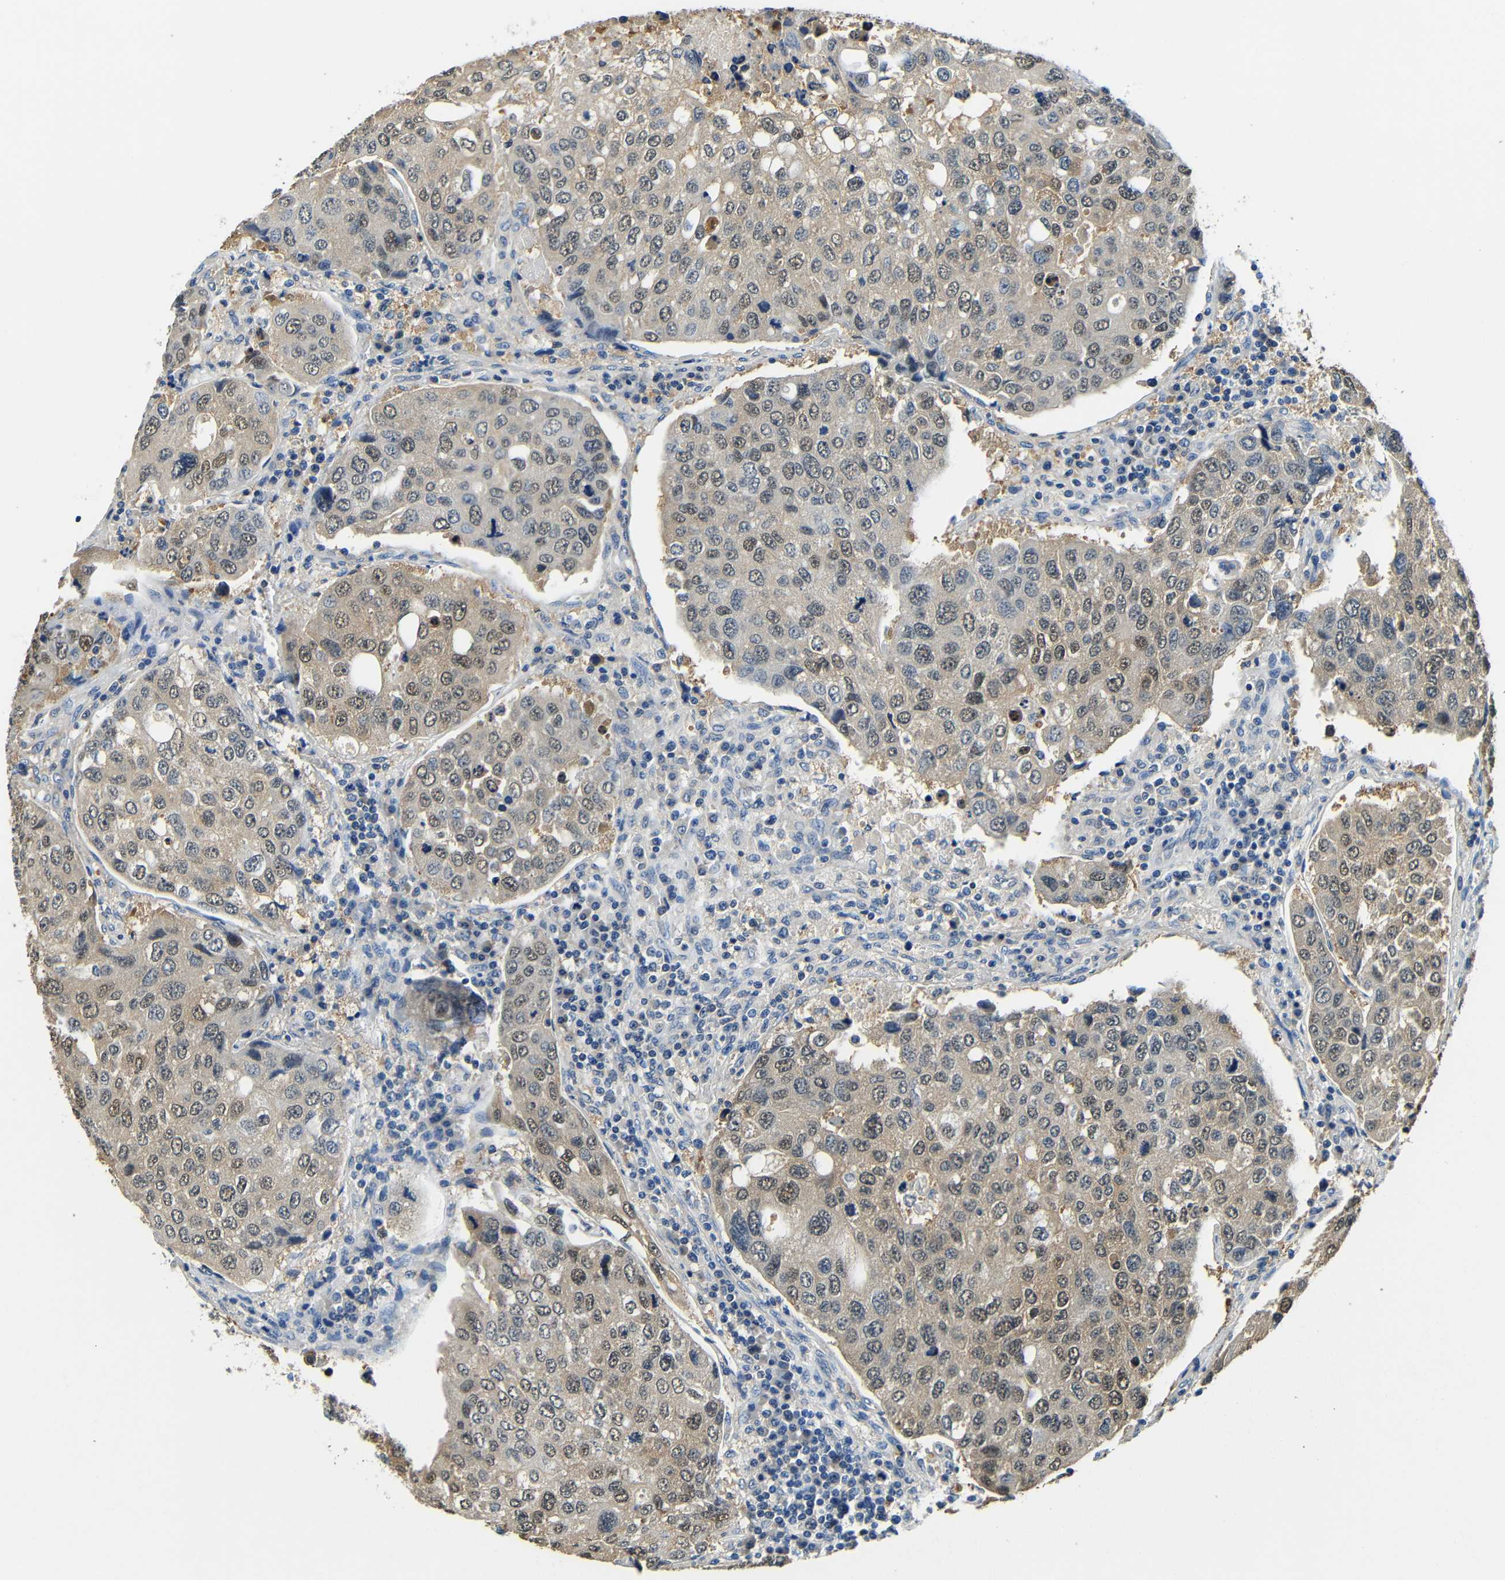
{"staining": {"intensity": "weak", "quantity": "25%-75%", "location": "cytoplasmic/membranous,nuclear"}, "tissue": "urothelial cancer", "cell_type": "Tumor cells", "image_type": "cancer", "snomed": [{"axis": "morphology", "description": "Urothelial carcinoma, High grade"}, {"axis": "topography", "description": "Lymph node"}, {"axis": "topography", "description": "Urinary bladder"}], "caption": "High-grade urothelial carcinoma stained with DAB (3,3'-diaminobenzidine) immunohistochemistry displays low levels of weak cytoplasmic/membranous and nuclear positivity in approximately 25%-75% of tumor cells. (DAB (3,3'-diaminobenzidine) = brown stain, brightfield microscopy at high magnification).", "gene": "ADAP1", "patient": {"sex": "male", "age": 51}}